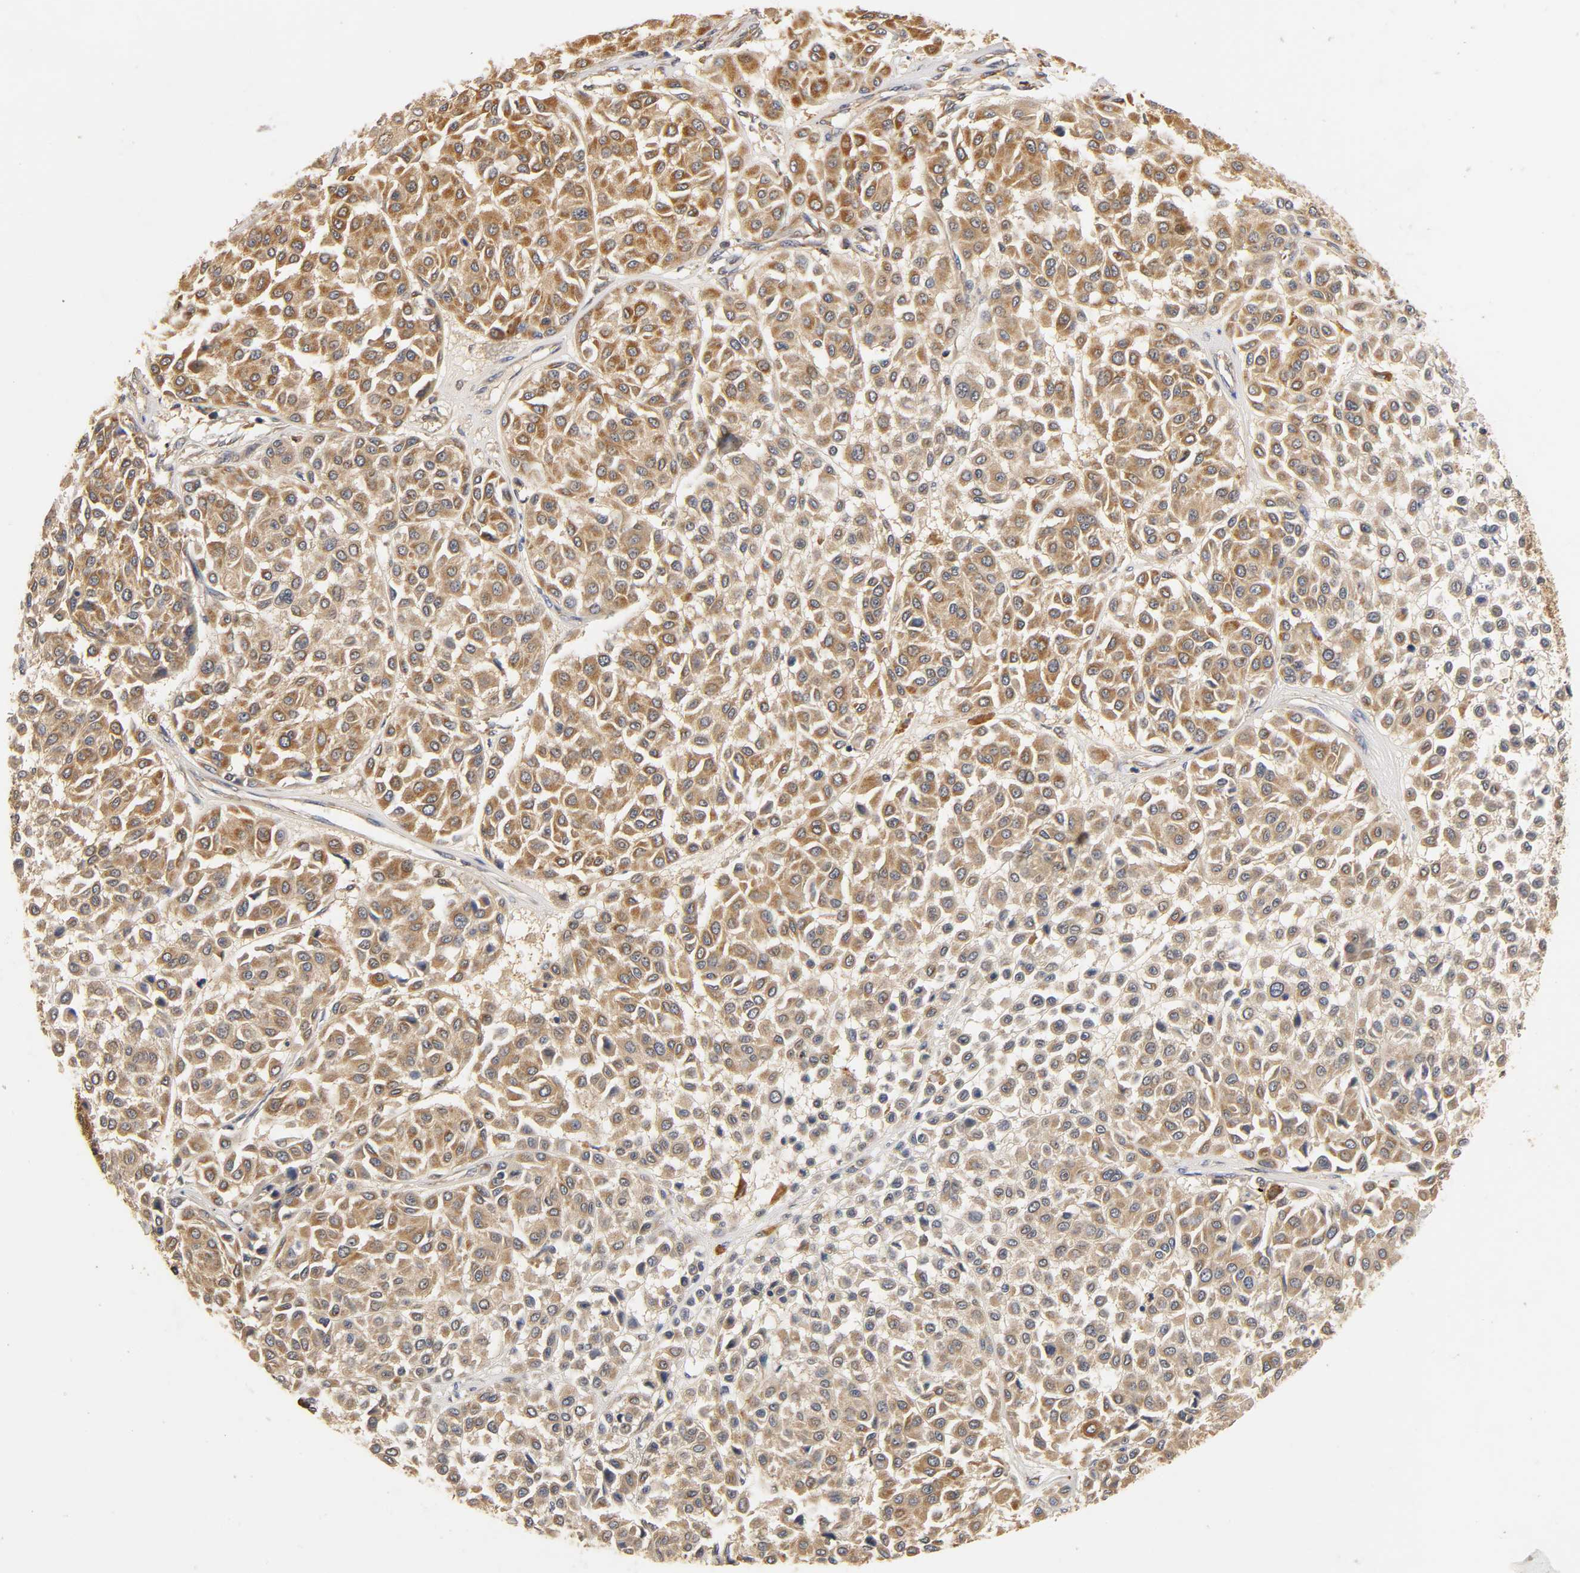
{"staining": {"intensity": "moderate", "quantity": ">75%", "location": "cytoplasmic/membranous"}, "tissue": "melanoma", "cell_type": "Tumor cells", "image_type": "cancer", "snomed": [{"axis": "morphology", "description": "Malignant melanoma, Metastatic site"}, {"axis": "topography", "description": "Soft tissue"}], "caption": "A high-resolution image shows immunohistochemistry staining of malignant melanoma (metastatic site), which demonstrates moderate cytoplasmic/membranous positivity in about >75% of tumor cells.", "gene": "SCAP", "patient": {"sex": "male", "age": 41}}